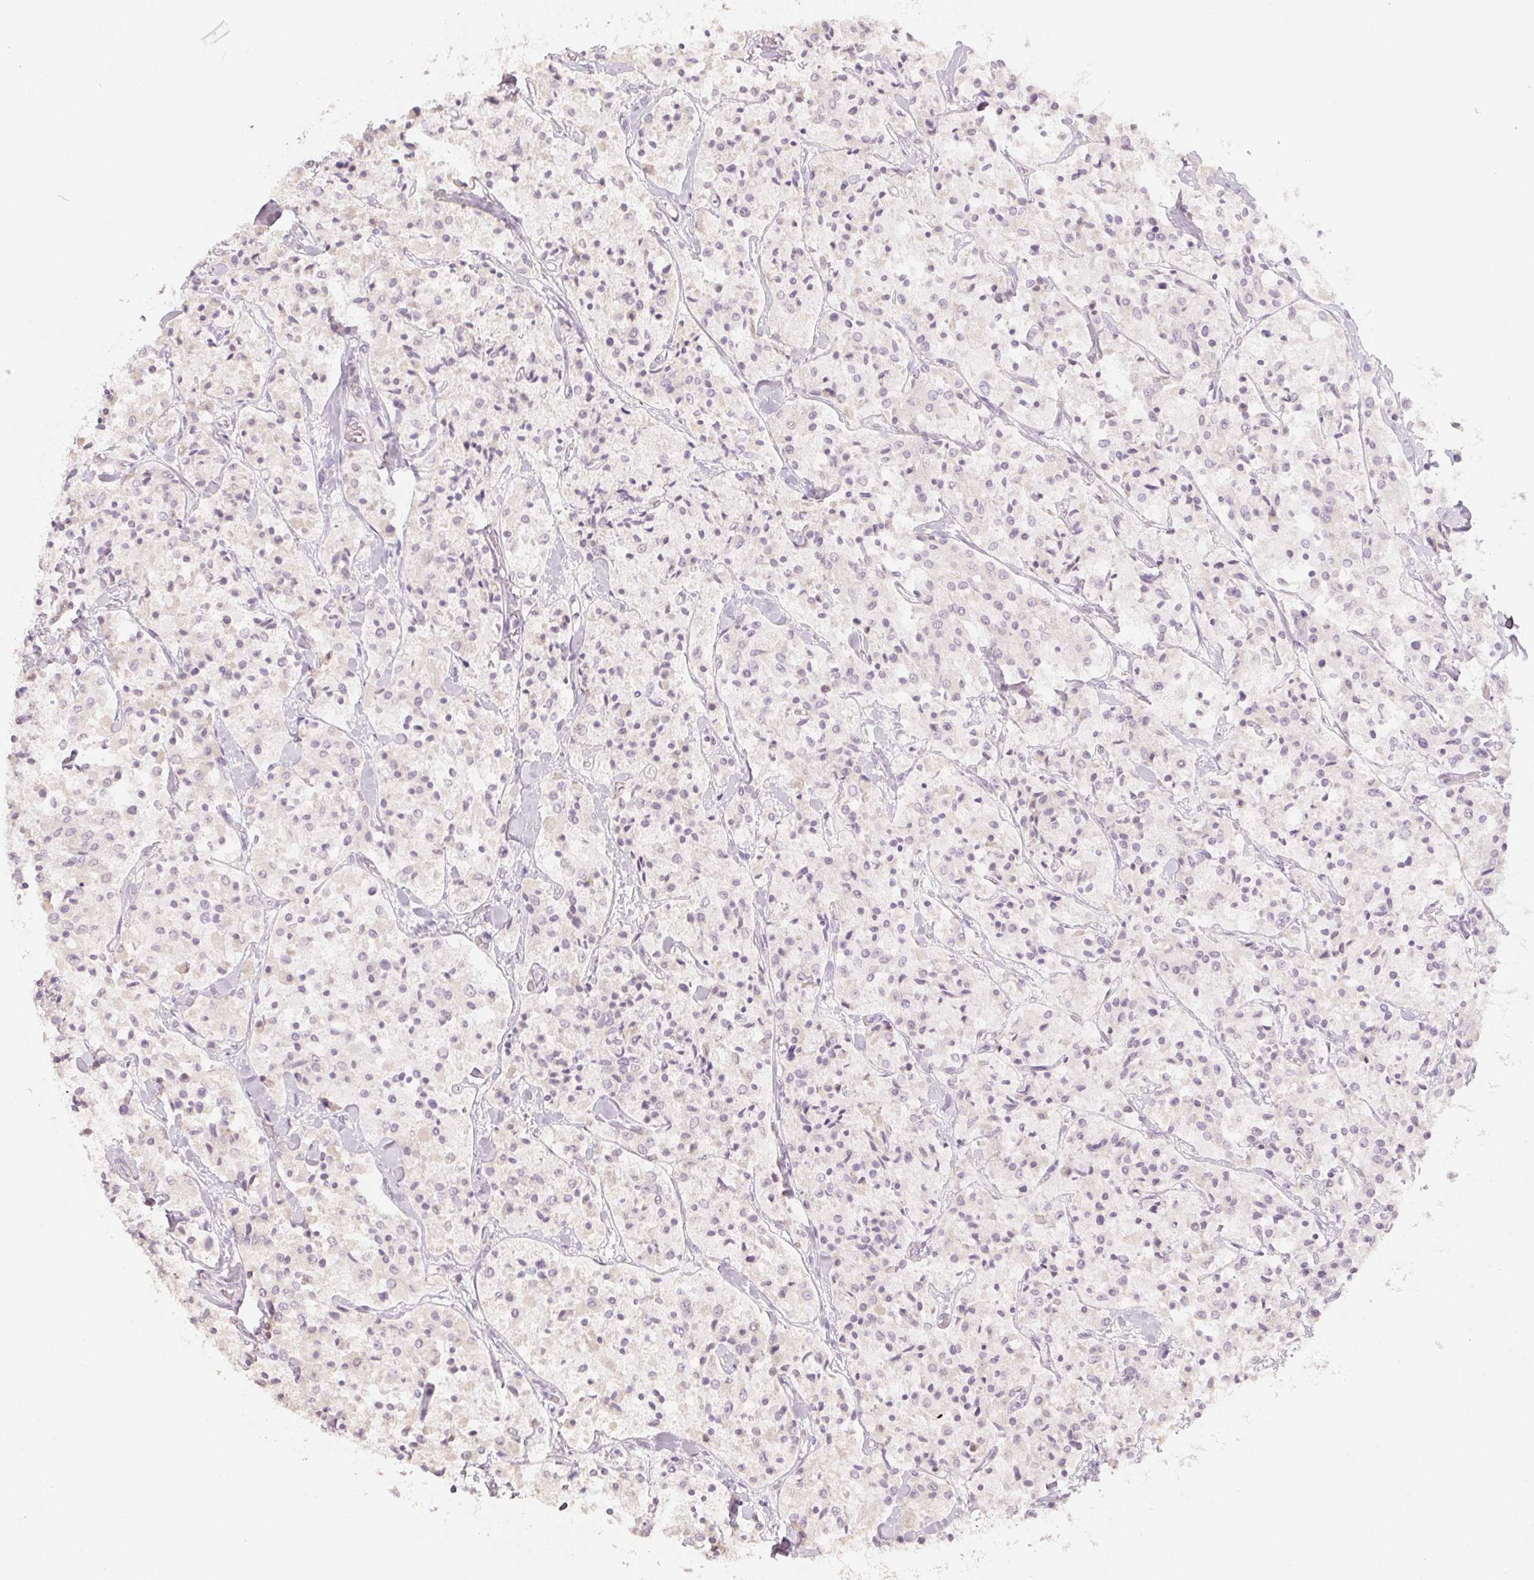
{"staining": {"intensity": "negative", "quantity": "none", "location": "none"}, "tissue": "carcinoid", "cell_type": "Tumor cells", "image_type": "cancer", "snomed": [{"axis": "morphology", "description": "Carcinoid, malignant, NOS"}, {"axis": "topography", "description": "Lung"}], "caption": "High power microscopy photomicrograph of an IHC histopathology image of malignant carcinoid, revealing no significant expression in tumor cells.", "gene": "LVRN", "patient": {"sex": "male", "age": 71}}